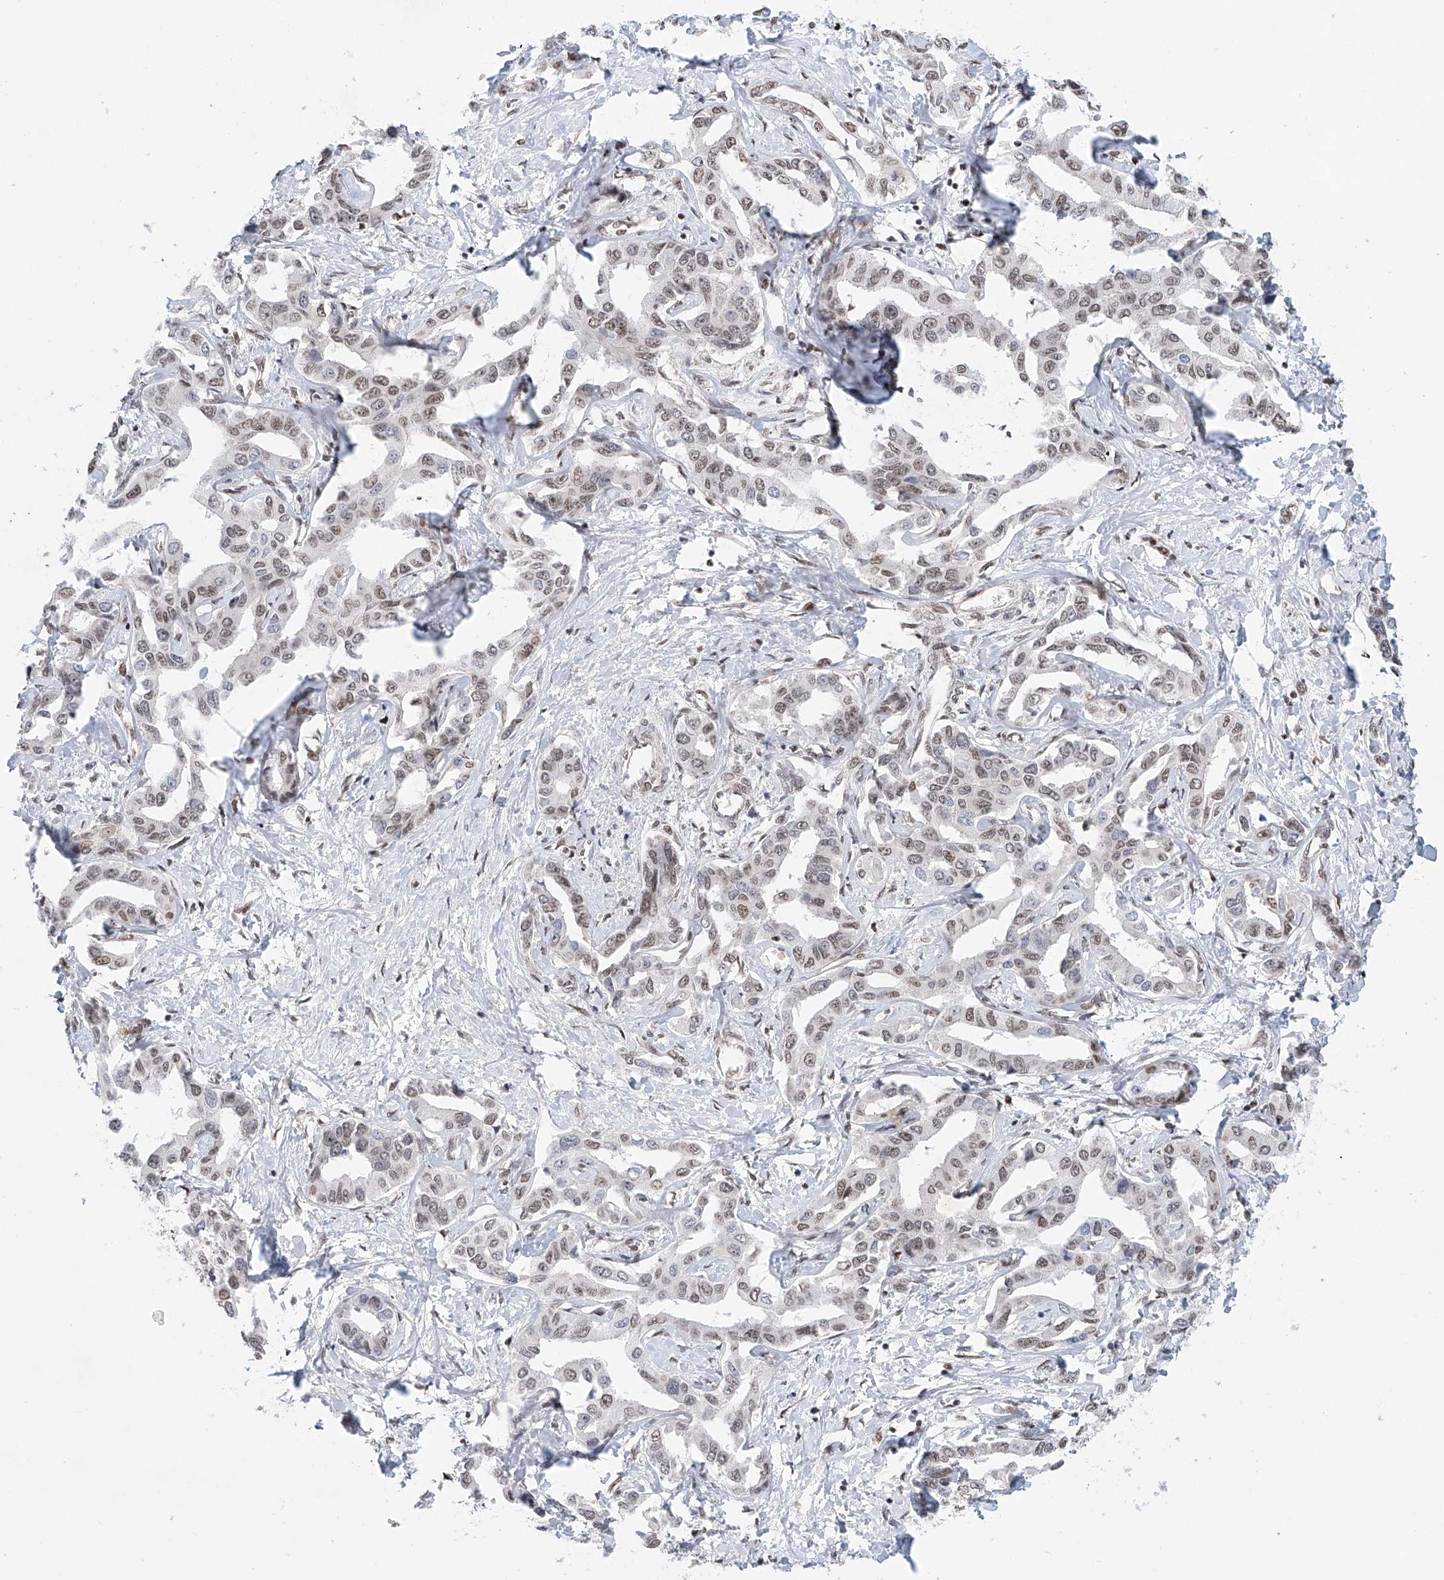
{"staining": {"intensity": "weak", "quantity": "25%-75%", "location": "nuclear"}, "tissue": "liver cancer", "cell_type": "Tumor cells", "image_type": "cancer", "snomed": [{"axis": "morphology", "description": "Cholangiocarcinoma"}, {"axis": "topography", "description": "Liver"}], "caption": "Immunohistochemical staining of human liver cancer (cholangiocarcinoma) shows low levels of weak nuclear positivity in about 25%-75% of tumor cells.", "gene": "ZNF470", "patient": {"sex": "male", "age": 59}}